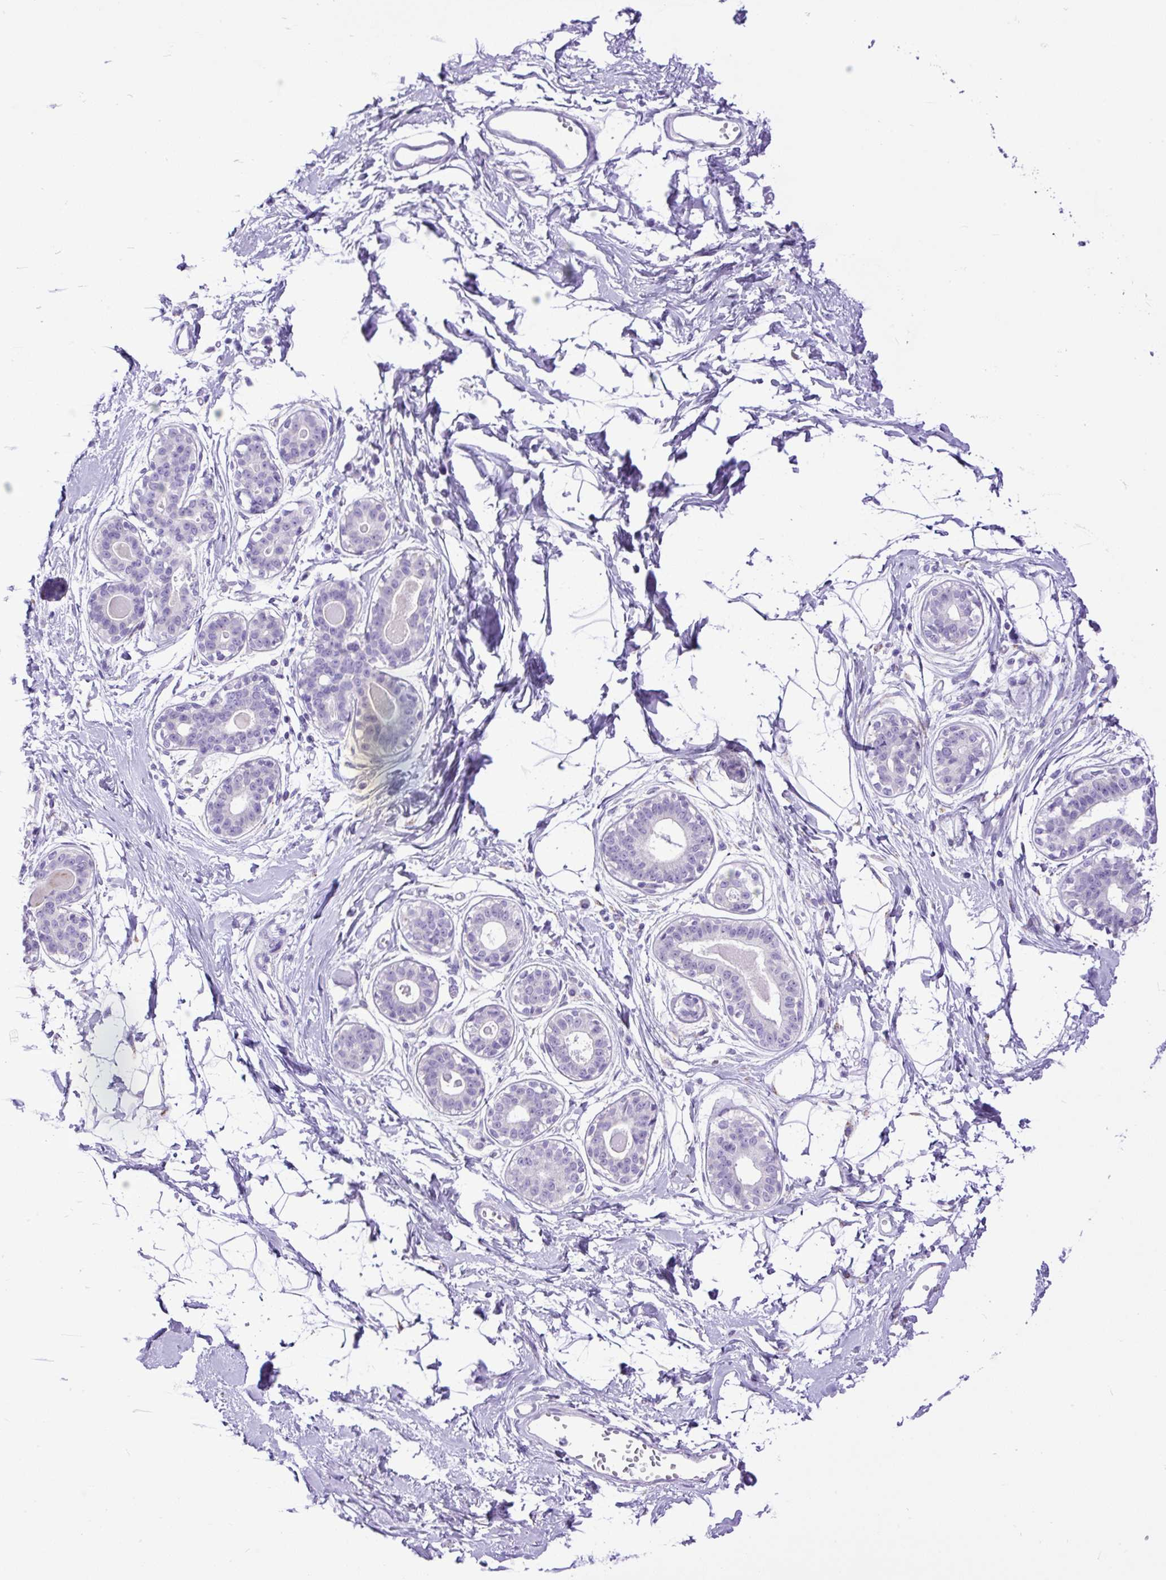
{"staining": {"intensity": "negative", "quantity": "none", "location": "none"}, "tissue": "breast", "cell_type": "Adipocytes", "image_type": "normal", "snomed": [{"axis": "morphology", "description": "Normal tissue, NOS"}, {"axis": "topography", "description": "Breast"}], "caption": "An IHC histopathology image of benign breast is shown. There is no staining in adipocytes of breast. The staining is performed using DAB (3,3'-diaminobenzidine) brown chromogen with nuclei counter-stained in using hematoxylin.", "gene": "ZNF256", "patient": {"sex": "female", "age": 45}}